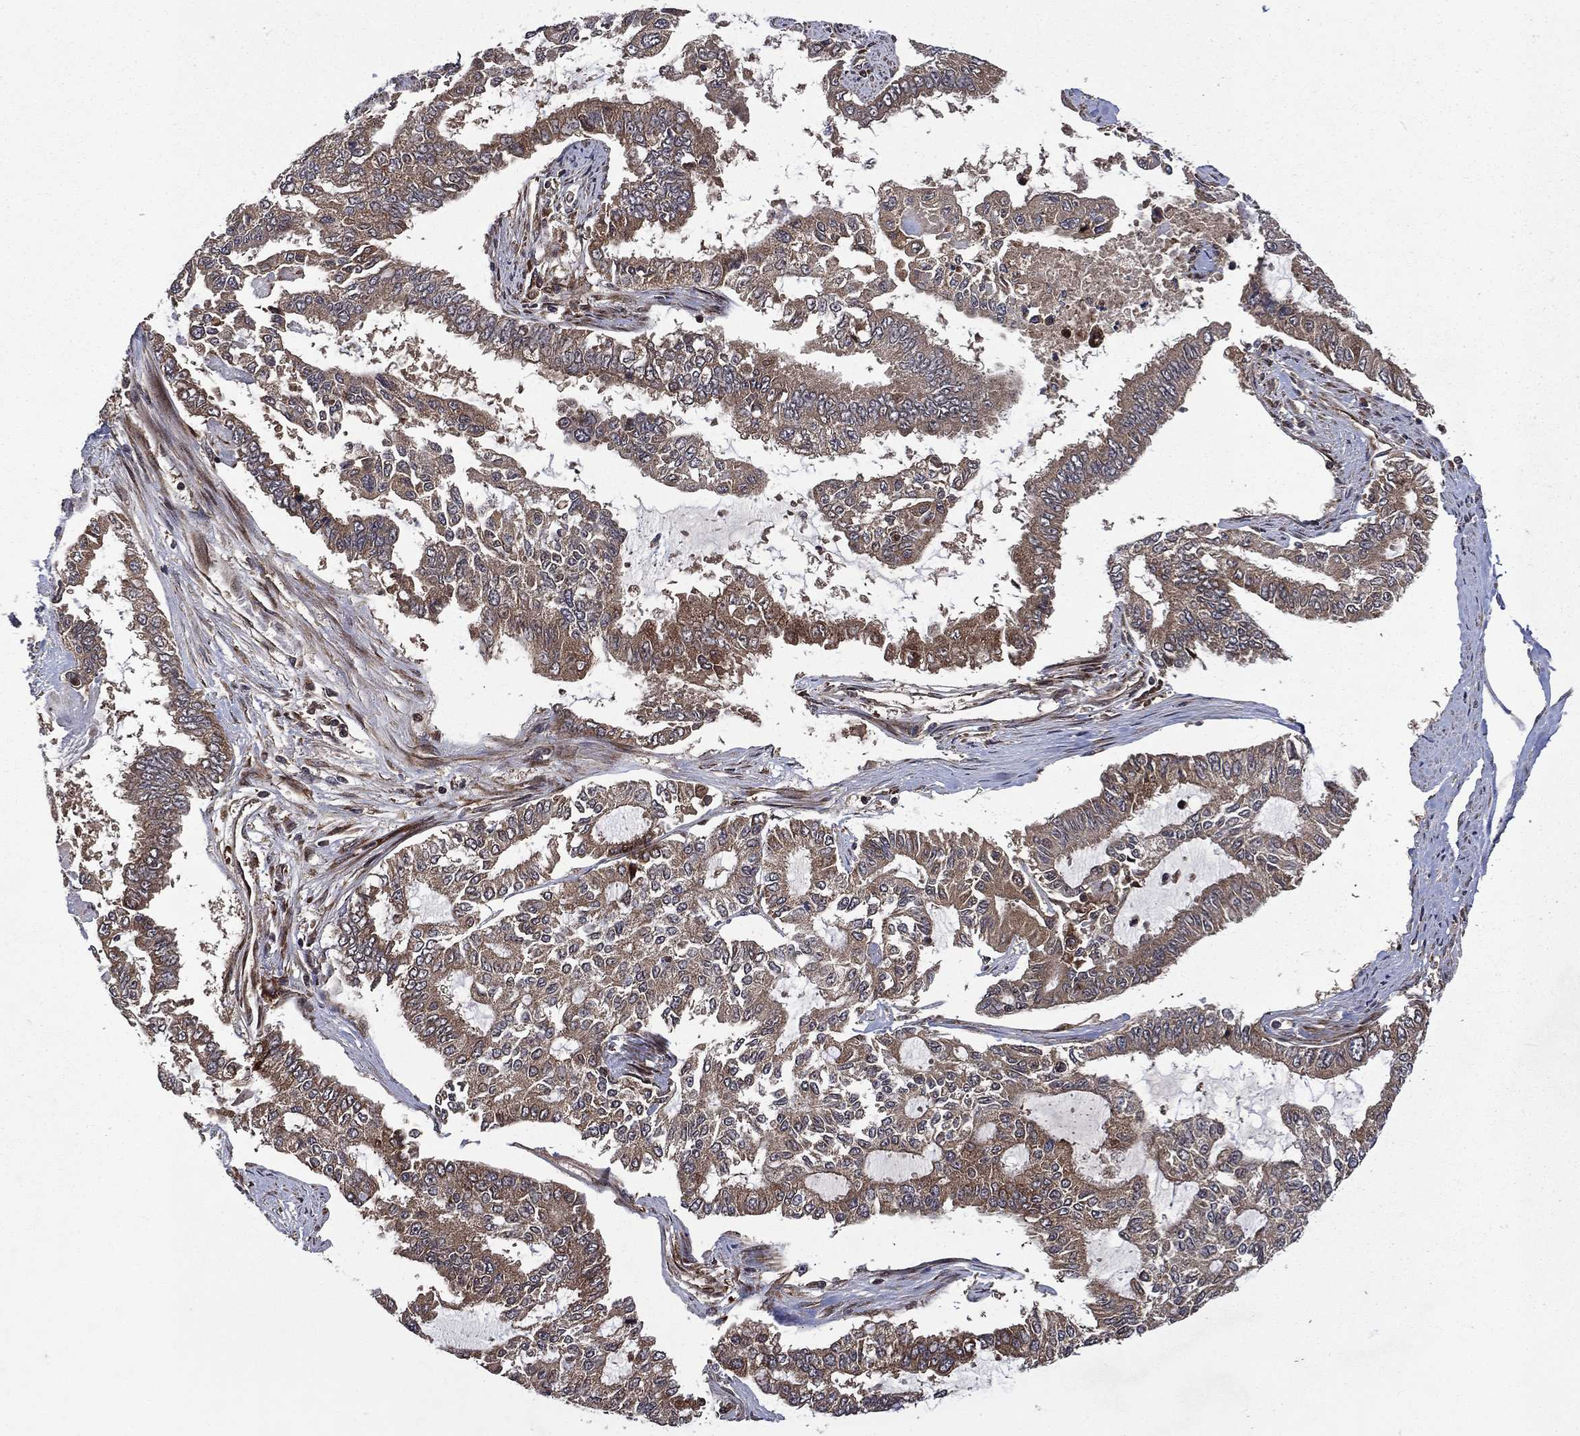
{"staining": {"intensity": "moderate", "quantity": ">75%", "location": "cytoplasmic/membranous"}, "tissue": "endometrial cancer", "cell_type": "Tumor cells", "image_type": "cancer", "snomed": [{"axis": "morphology", "description": "Adenocarcinoma, NOS"}, {"axis": "topography", "description": "Uterus"}], "caption": "Immunohistochemical staining of human endometrial cancer reveals medium levels of moderate cytoplasmic/membranous positivity in approximately >75% of tumor cells. (DAB (3,3'-diaminobenzidine) IHC with brightfield microscopy, high magnification).", "gene": "RAB11FIP4", "patient": {"sex": "female", "age": 59}}